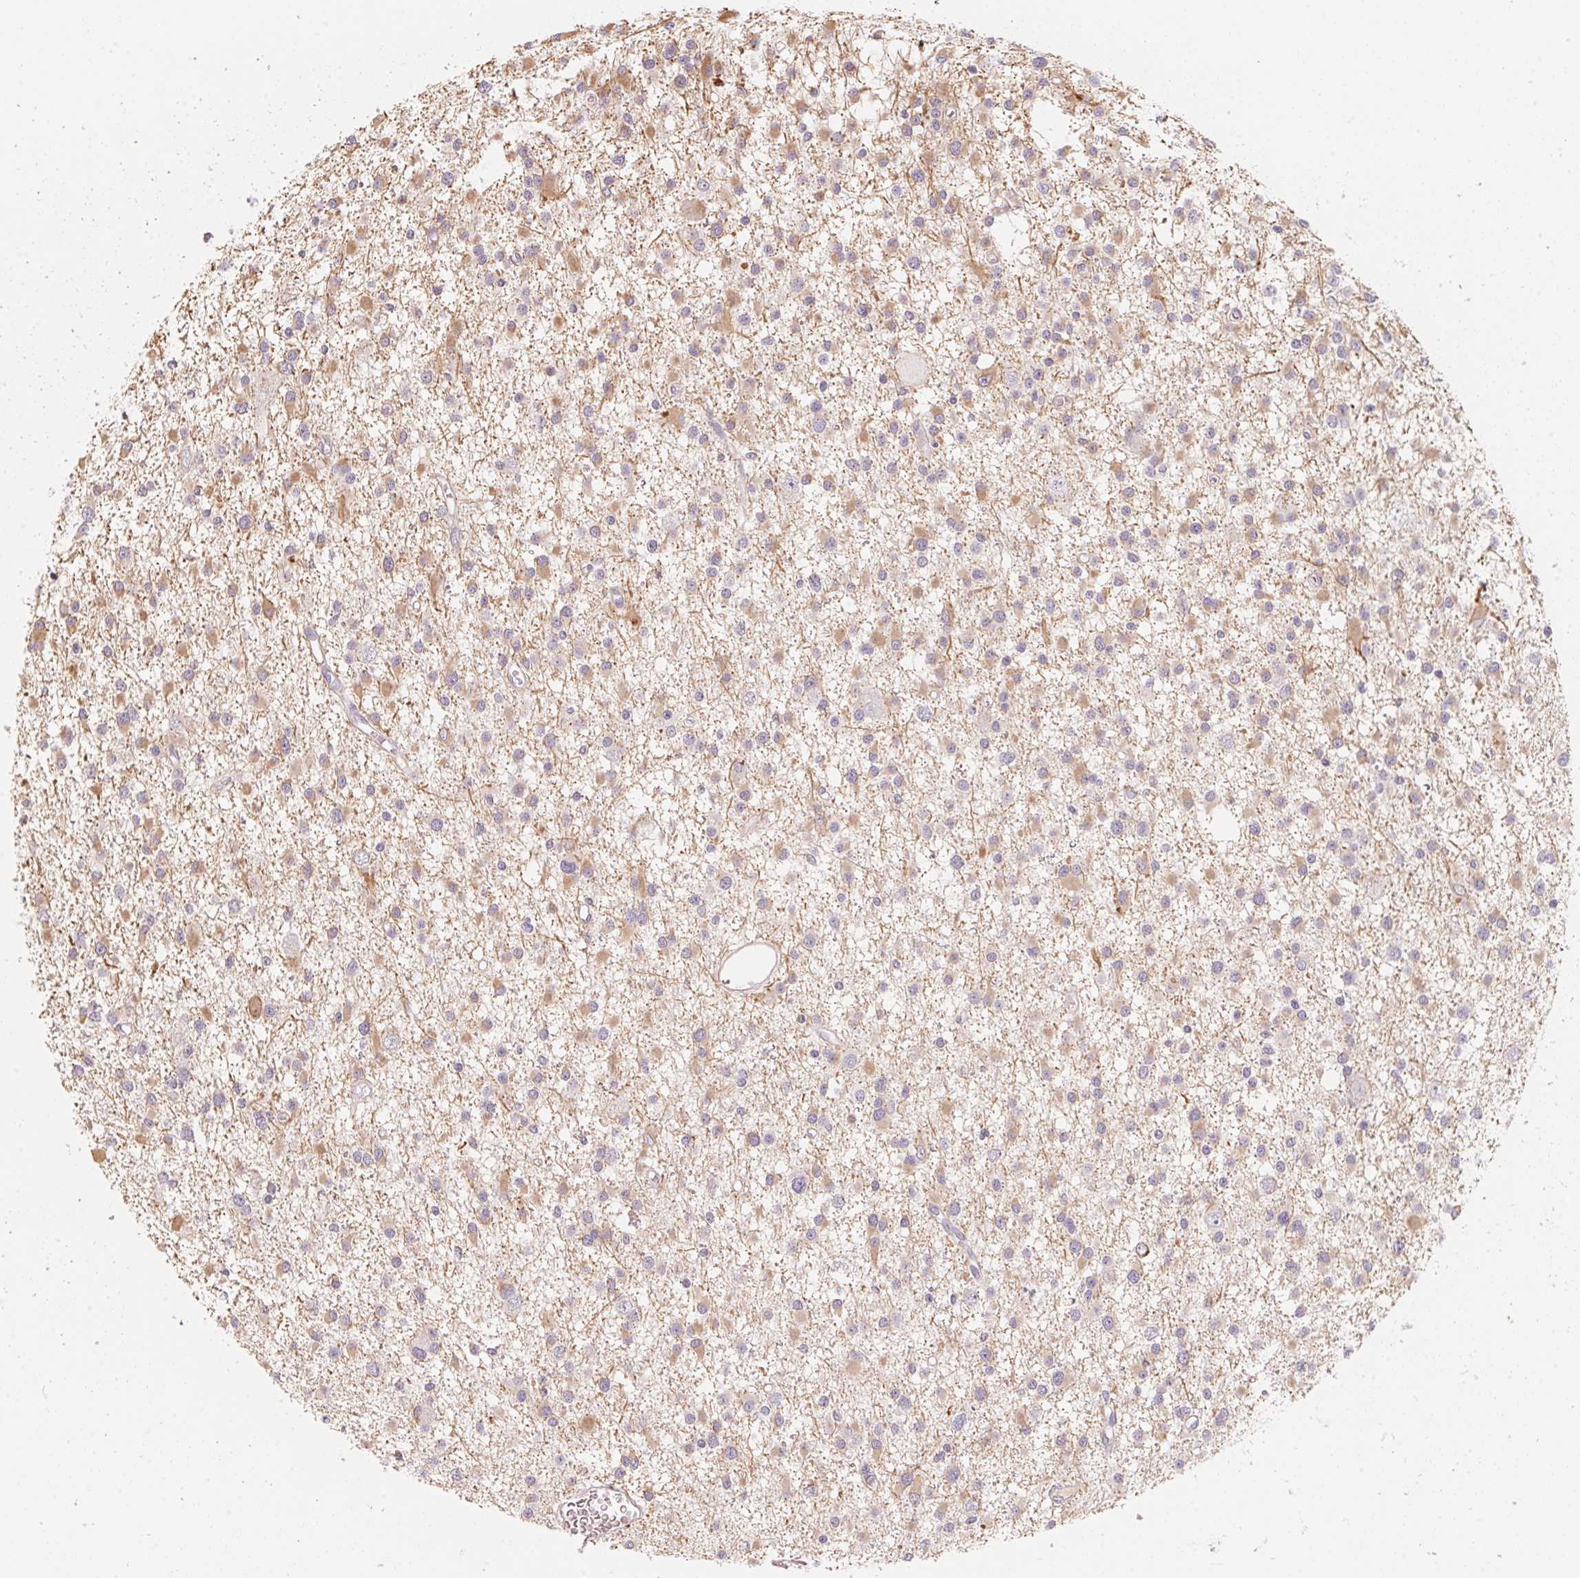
{"staining": {"intensity": "weak", "quantity": "25%-75%", "location": "cytoplasmic/membranous"}, "tissue": "glioma", "cell_type": "Tumor cells", "image_type": "cancer", "snomed": [{"axis": "morphology", "description": "Glioma, malignant, High grade"}, {"axis": "topography", "description": "Brain"}], "caption": "High-grade glioma (malignant) stained with a protein marker shows weak staining in tumor cells.", "gene": "TP53AIP1", "patient": {"sex": "male", "age": 54}}